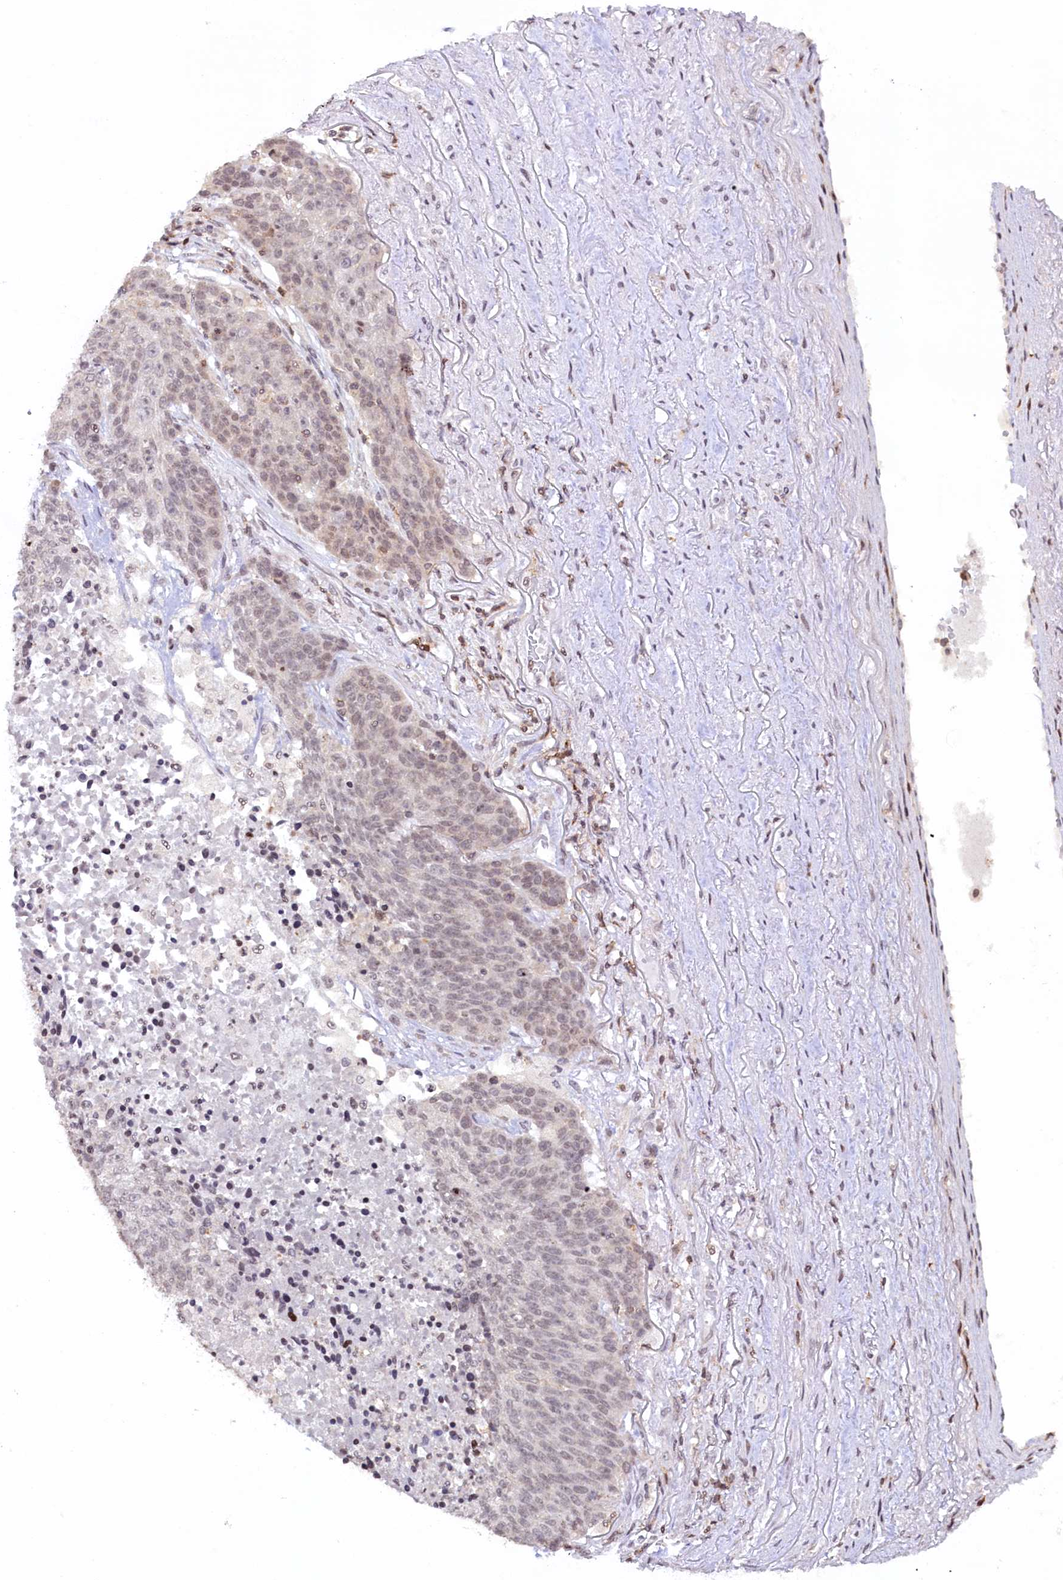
{"staining": {"intensity": "weak", "quantity": "<25%", "location": "cytoplasmic/membranous"}, "tissue": "lung cancer", "cell_type": "Tumor cells", "image_type": "cancer", "snomed": [{"axis": "morphology", "description": "Normal tissue, NOS"}, {"axis": "morphology", "description": "Squamous cell carcinoma, NOS"}, {"axis": "topography", "description": "Lymph node"}, {"axis": "topography", "description": "Lung"}], "caption": "This photomicrograph is of squamous cell carcinoma (lung) stained with immunohistochemistry (IHC) to label a protein in brown with the nuclei are counter-stained blue. There is no positivity in tumor cells.", "gene": "FYB1", "patient": {"sex": "male", "age": 66}}